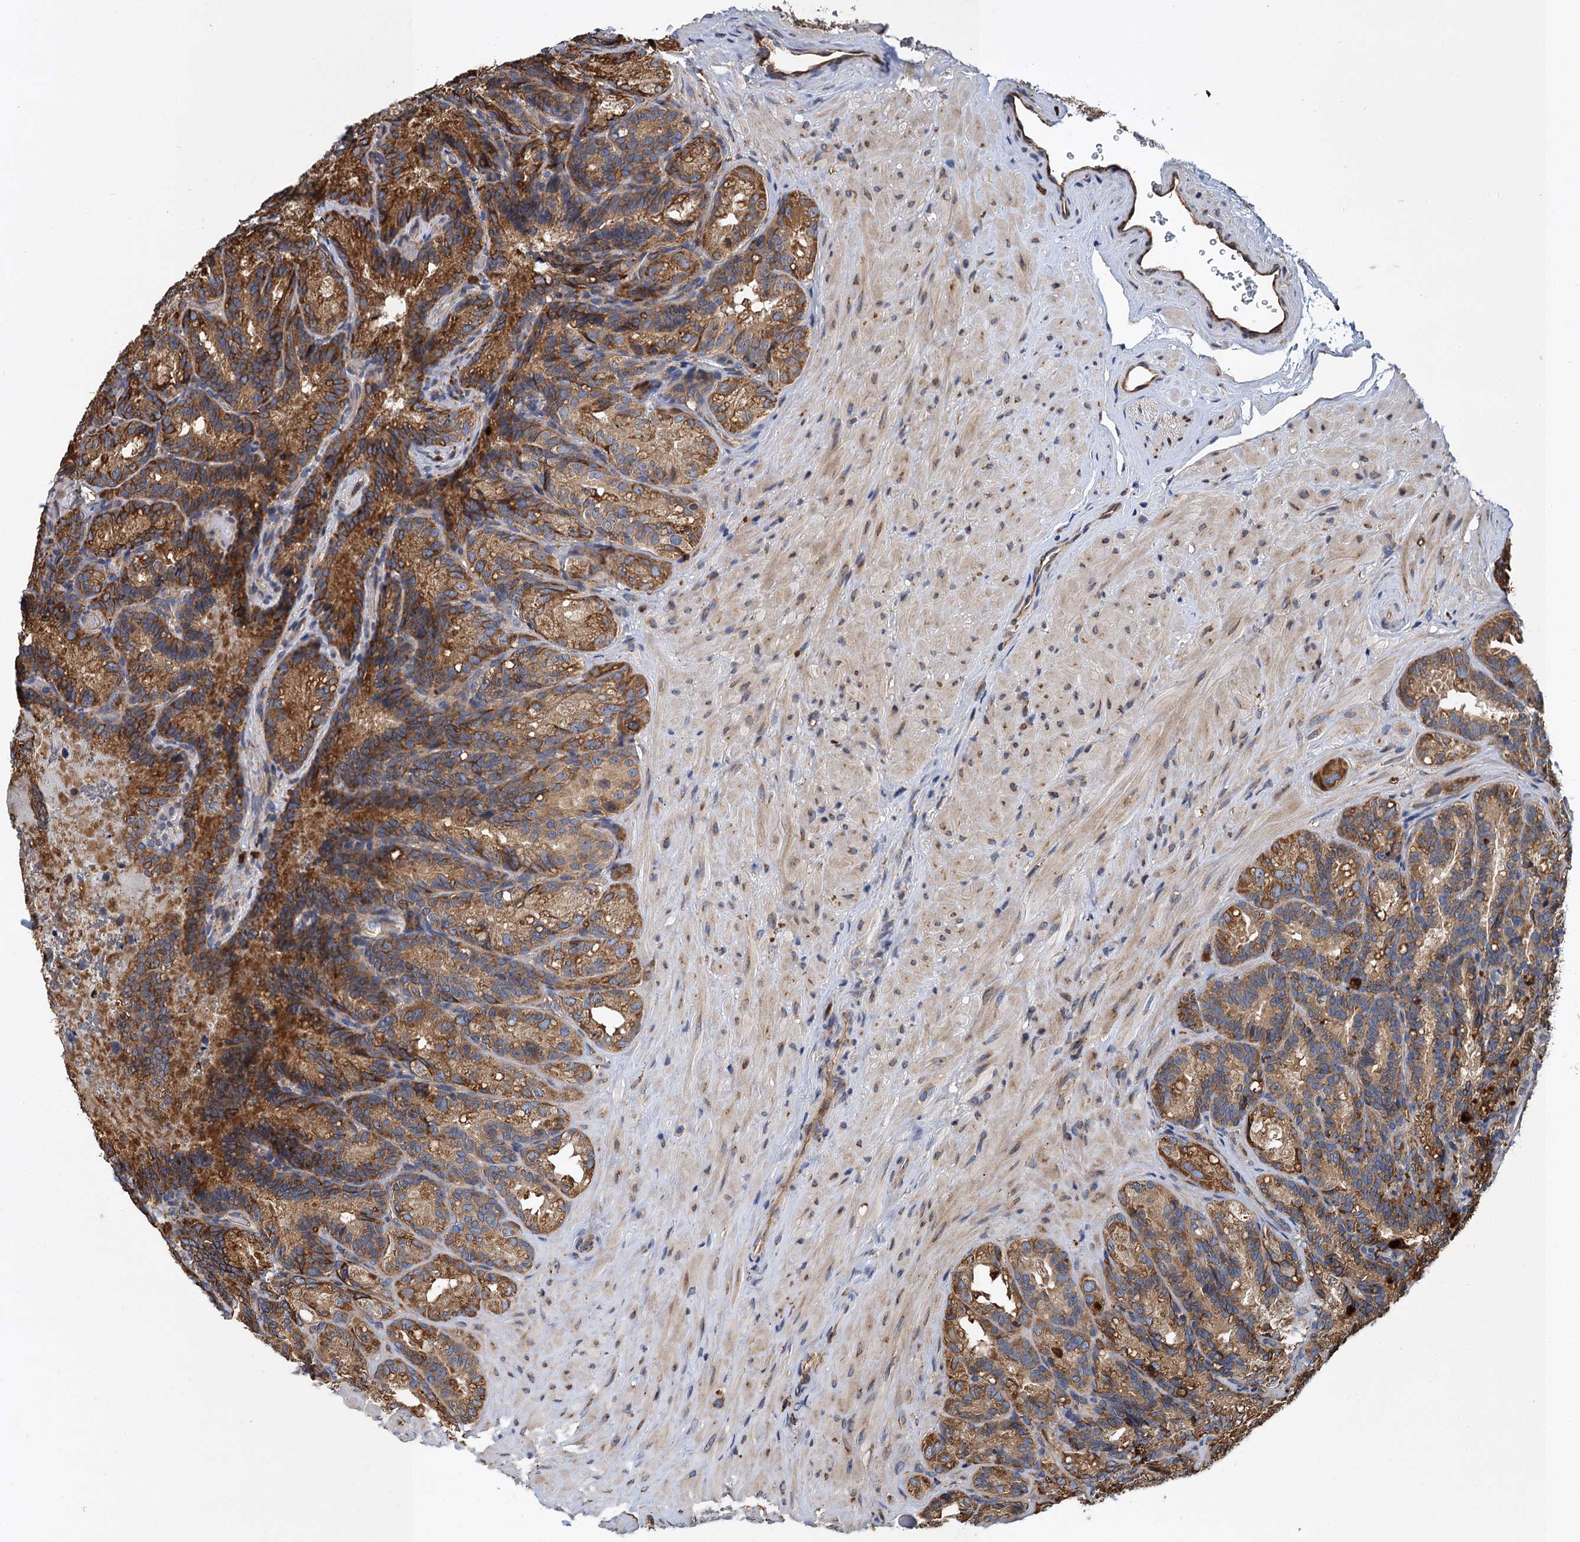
{"staining": {"intensity": "moderate", "quantity": ">75%", "location": "cytoplasmic/membranous"}, "tissue": "seminal vesicle", "cell_type": "Glandular cells", "image_type": "normal", "snomed": [{"axis": "morphology", "description": "Normal tissue, NOS"}, {"axis": "topography", "description": "Seminal veicle"}], "caption": "Immunohistochemical staining of normal seminal vesicle shows medium levels of moderate cytoplasmic/membranous positivity in about >75% of glandular cells.", "gene": "LINS1", "patient": {"sex": "male", "age": 60}}